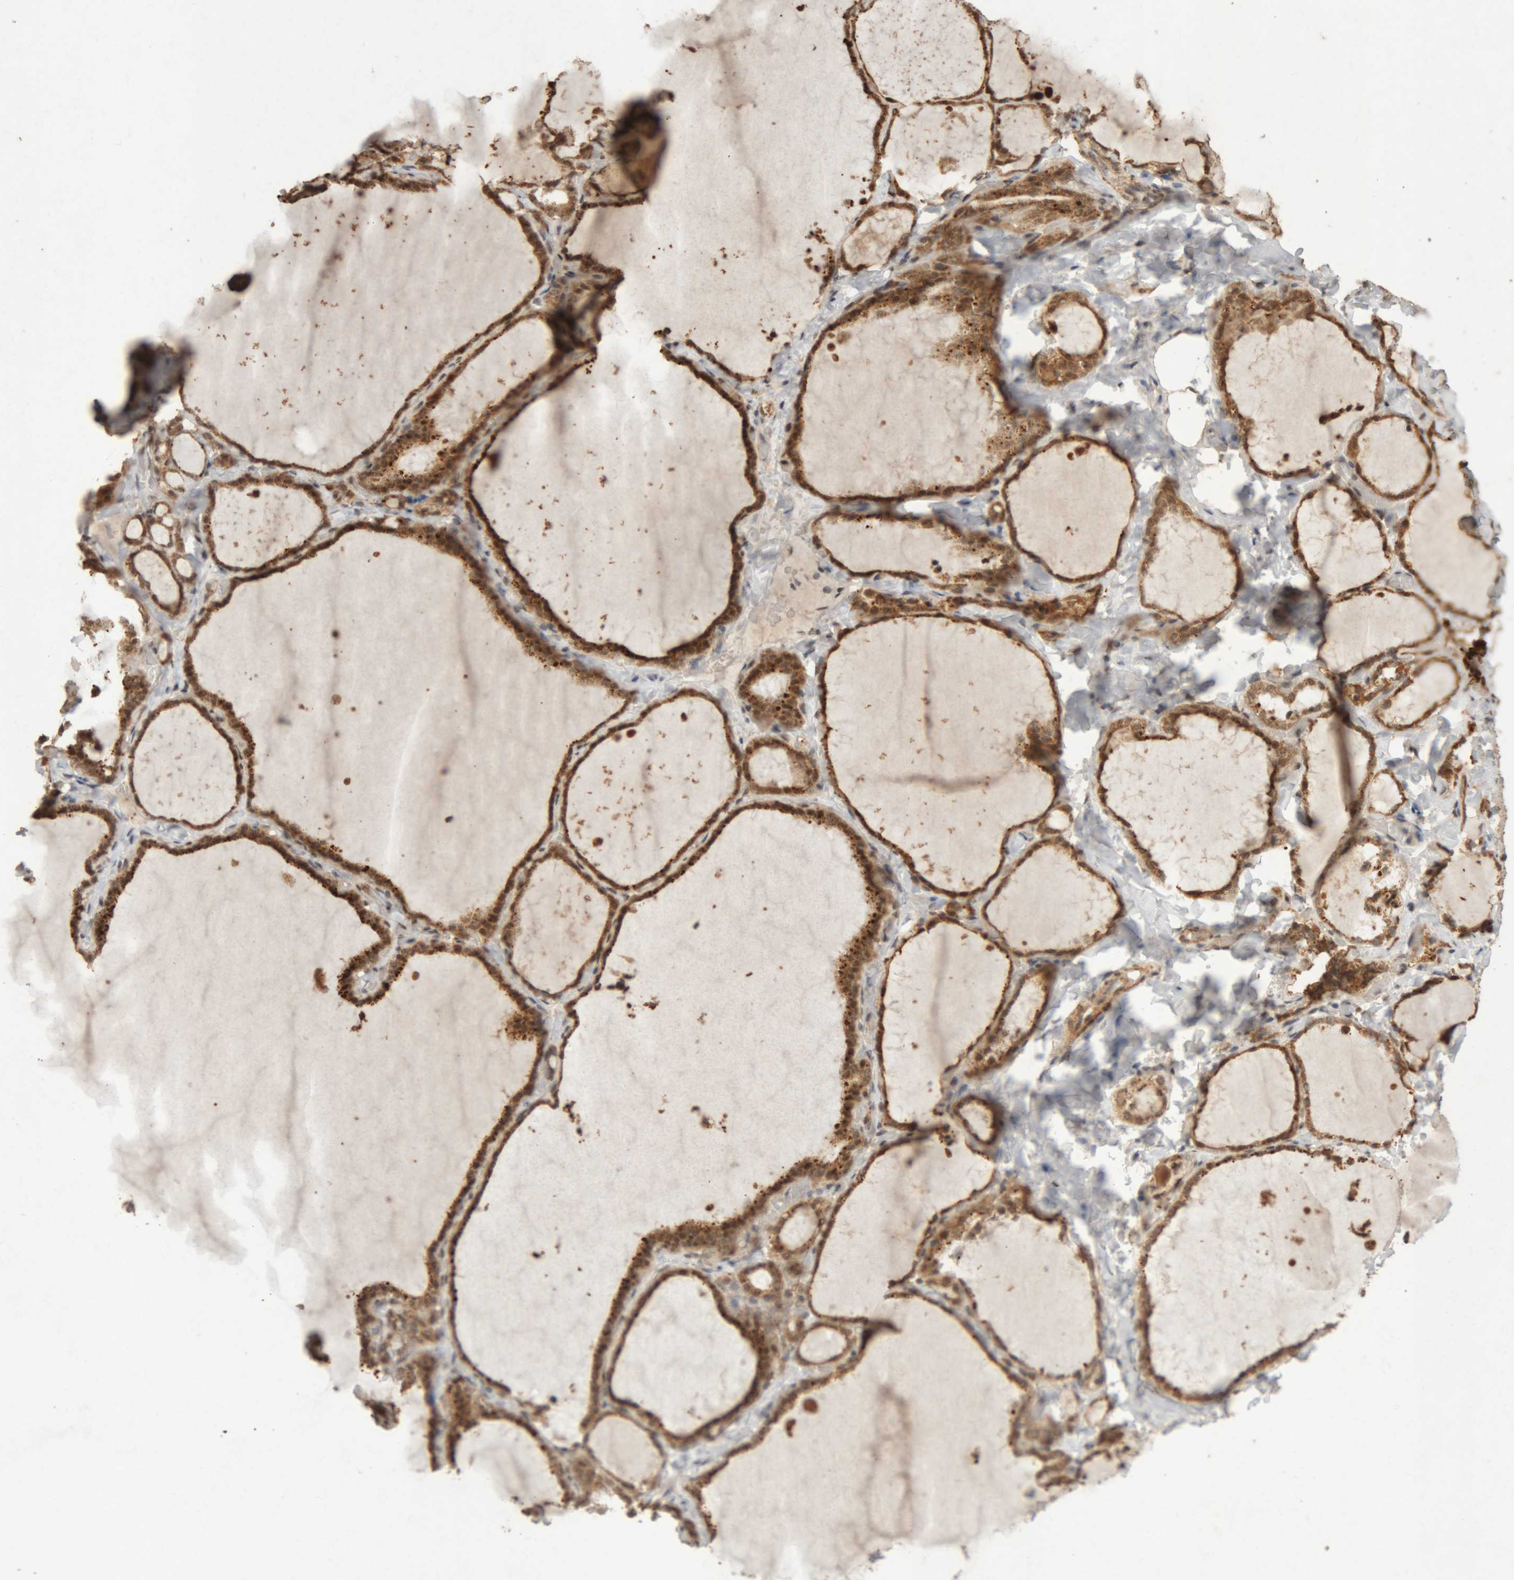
{"staining": {"intensity": "strong", "quantity": ">75%", "location": "cytoplasmic/membranous,nuclear"}, "tissue": "thyroid gland", "cell_type": "Glandular cells", "image_type": "normal", "snomed": [{"axis": "morphology", "description": "Normal tissue, NOS"}, {"axis": "topography", "description": "Thyroid gland"}], "caption": "This image demonstrates normal thyroid gland stained with IHC to label a protein in brown. The cytoplasmic/membranous,nuclear of glandular cells show strong positivity for the protein. Nuclei are counter-stained blue.", "gene": "KEAP1", "patient": {"sex": "female", "age": 22}}